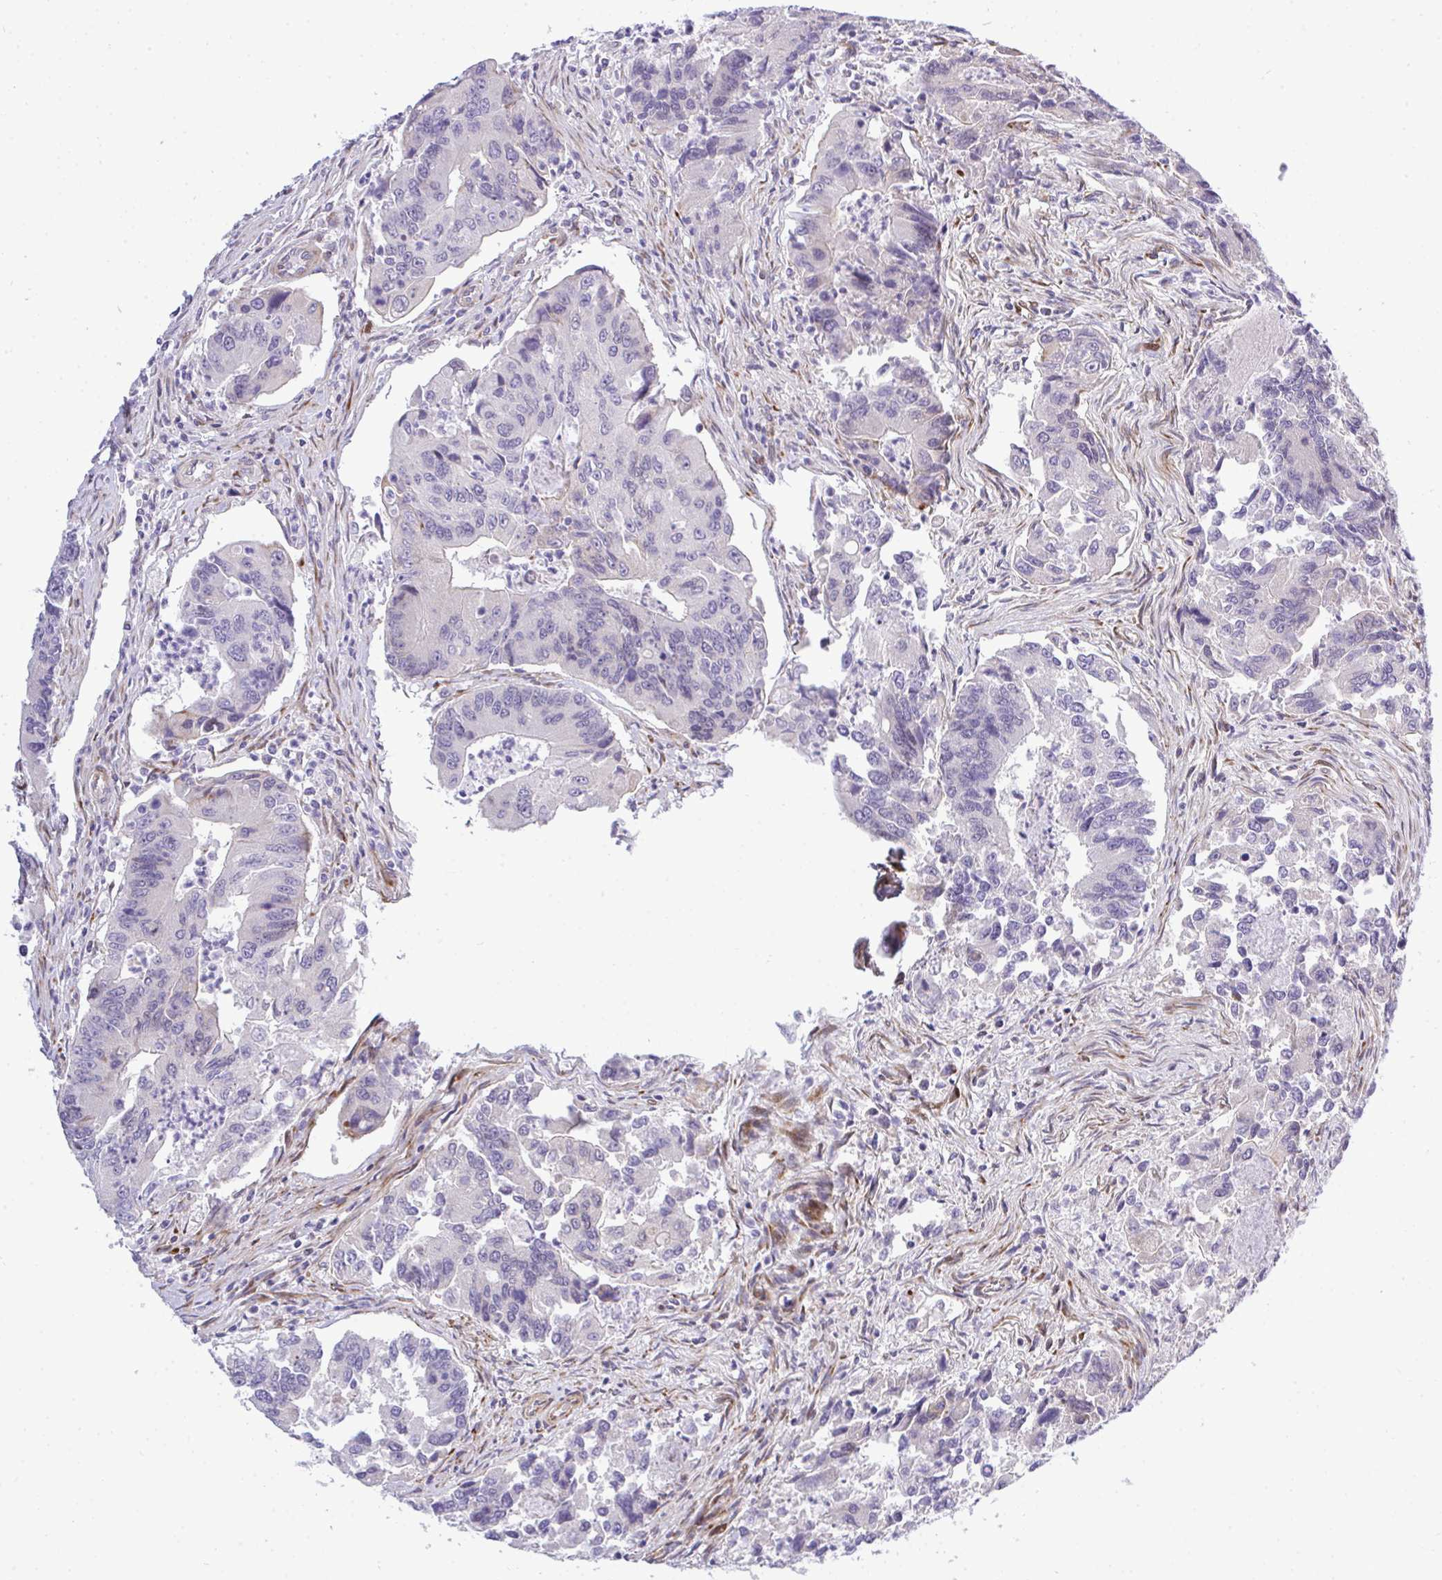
{"staining": {"intensity": "negative", "quantity": "none", "location": "none"}, "tissue": "colorectal cancer", "cell_type": "Tumor cells", "image_type": "cancer", "snomed": [{"axis": "morphology", "description": "Adenocarcinoma, NOS"}, {"axis": "topography", "description": "Colon"}], "caption": "A high-resolution photomicrograph shows immunohistochemistry staining of adenocarcinoma (colorectal), which demonstrates no significant staining in tumor cells. Brightfield microscopy of immunohistochemistry (IHC) stained with DAB (brown) and hematoxylin (blue), captured at high magnification.", "gene": "CASTOR2", "patient": {"sex": "female", "age": 67}}